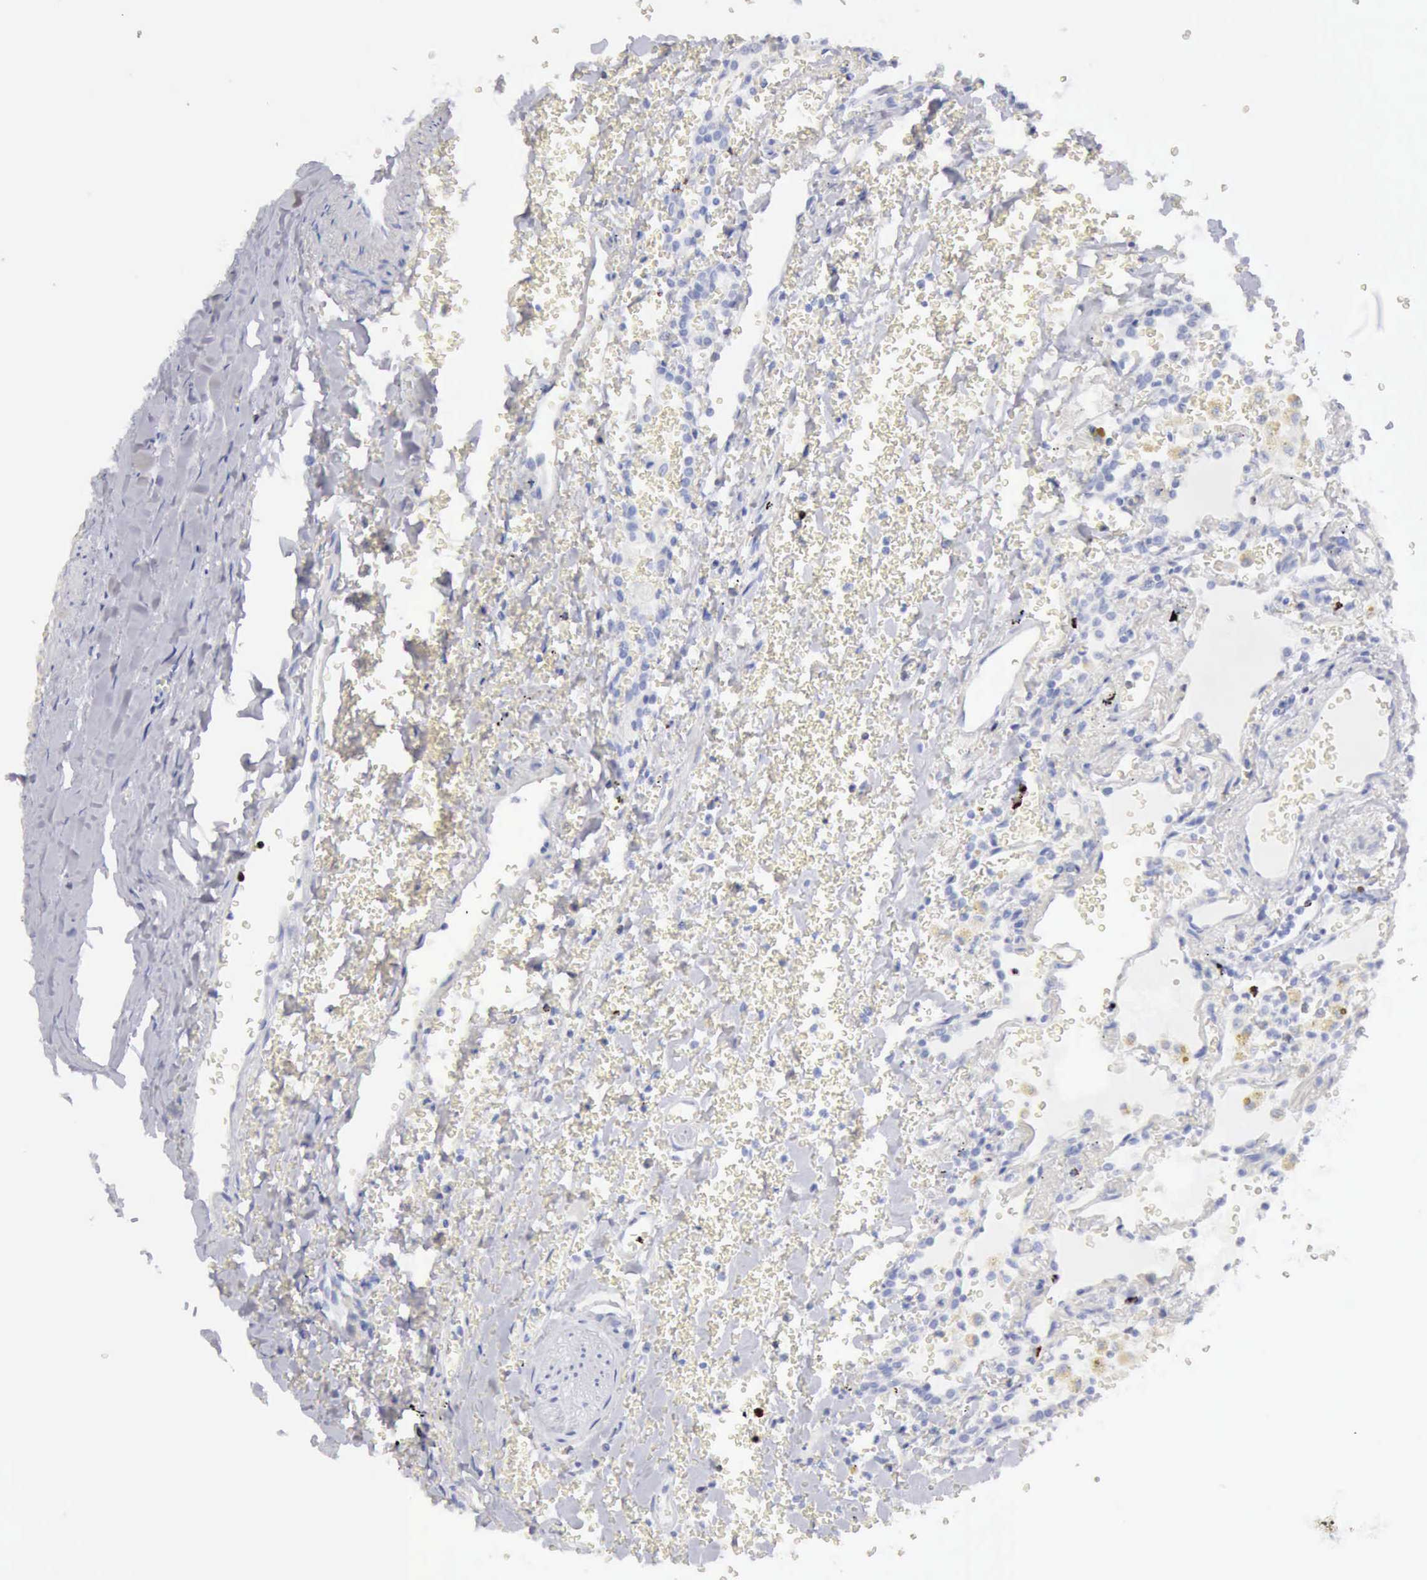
{"staining": {"intensity": "negative", "quantity": "none", "location": "none"}, "tissue": "carcinoid", "cell_type": "Tumor cells", "image_type": "cancer", "snomed": [{"axis": "morphology", "description": "Carcinoid, malignant, NOS"}, {"axis": "topography", "description": "Bronchus"}], "caption": "A high-resolution histopathology image shows immunohistochemistry staining of carcinoid, which shows no significant positivity in tumor cells. Brightfield microscopy of immunohistochemistry (IHC) stained with DAB (brown) and hematoxylin (blue), captured at high magnification.", "gene": "GZMB", "patient": {"sex": "male", "age": 55}}